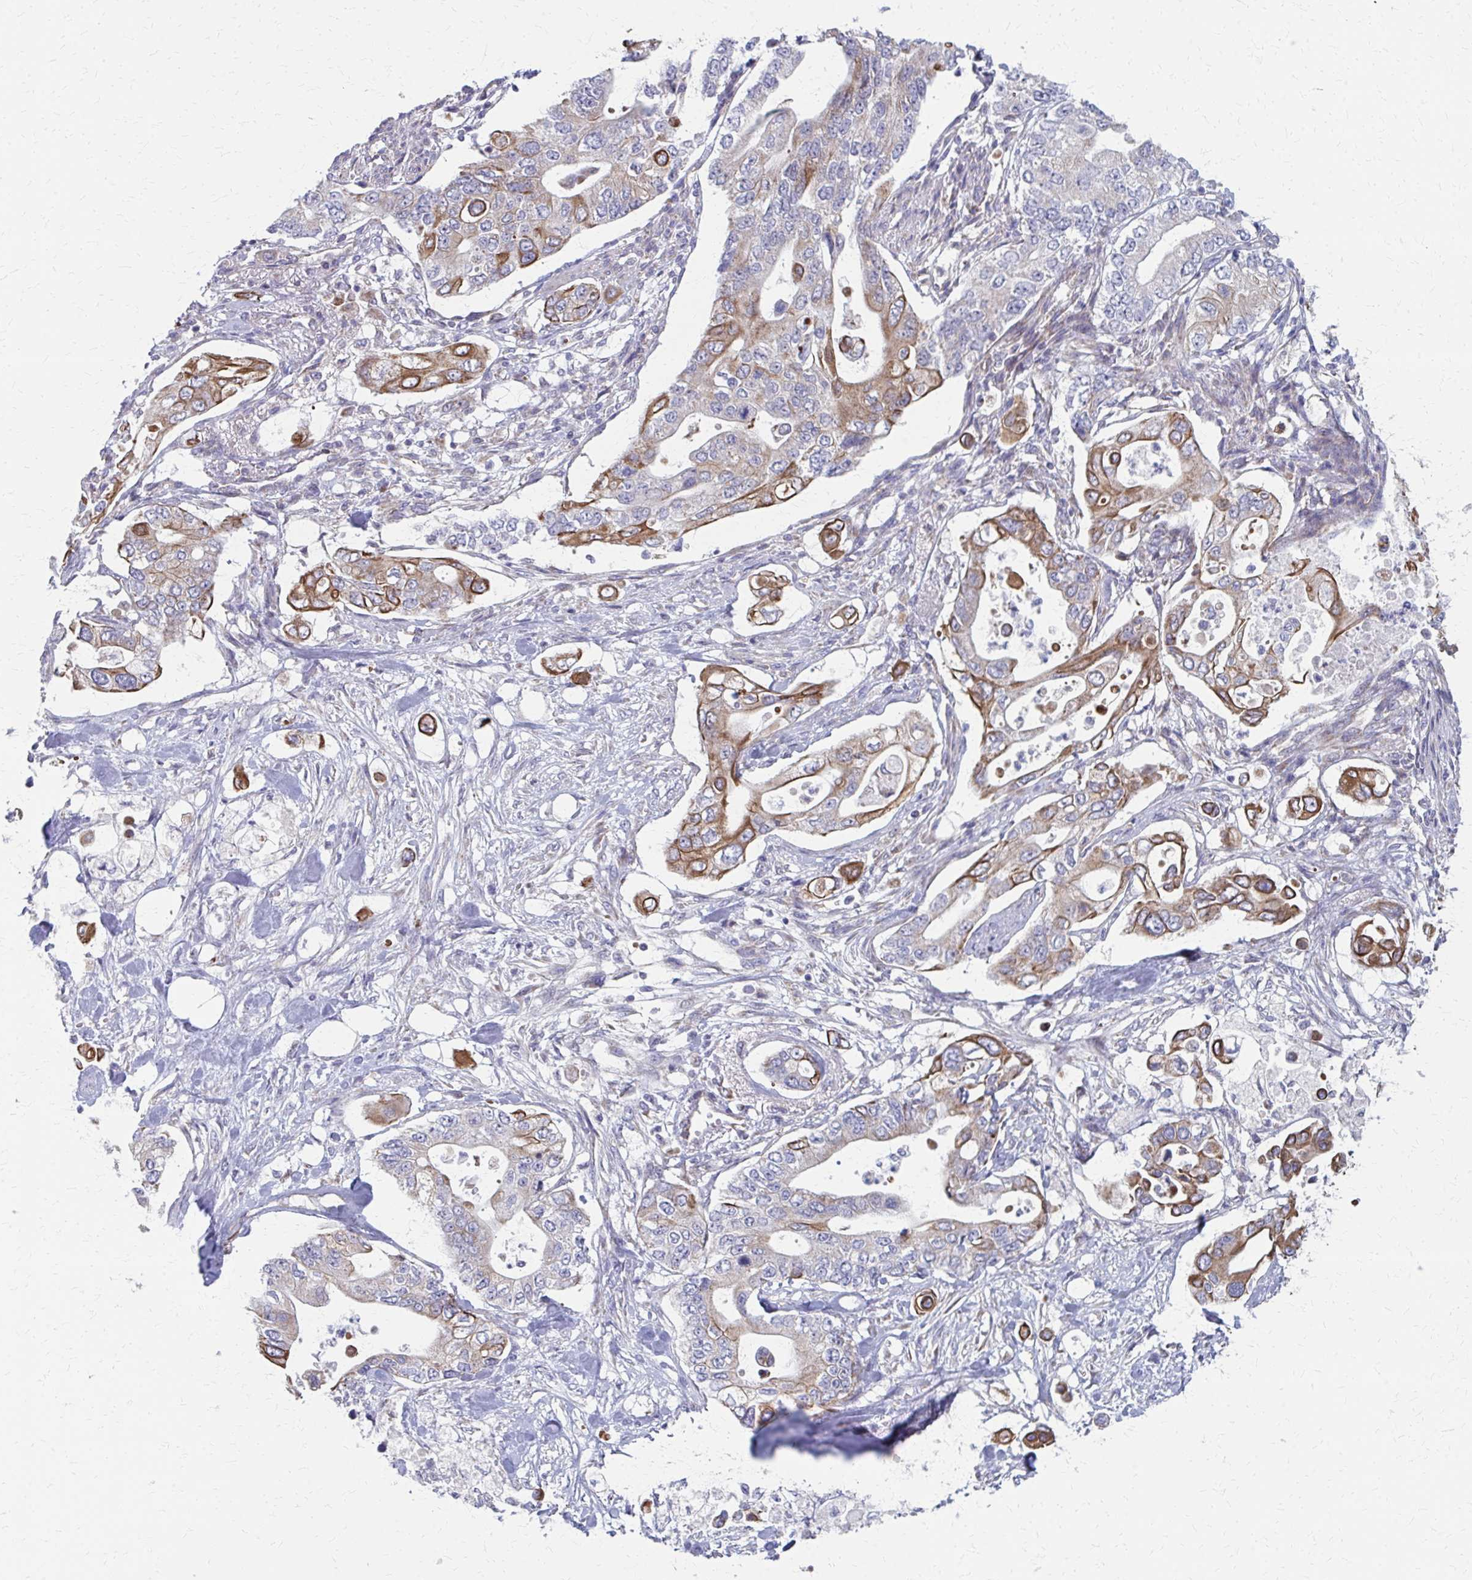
{"staining": {"intensity": "moderate", "quantity": "25%-75%", "location": "cytoplasmic/membranous"}, "tissue": "pancreatic cancer", "cell_type": "Tumor cells", "image_type": "cancer", "snomed": [{"axis": "morphology", "description": "Adenocarcinoma, NOS"}, {"axis": "topography", "description": "Pancreas"}], "caption": "A brown stain labels moderate cytoplasmic/membranous expression of a protein in pancreatic adenocarcinoma tumor cells.", "gene": "FAHD1", "patient": {"sex": "female", "age": 63}}